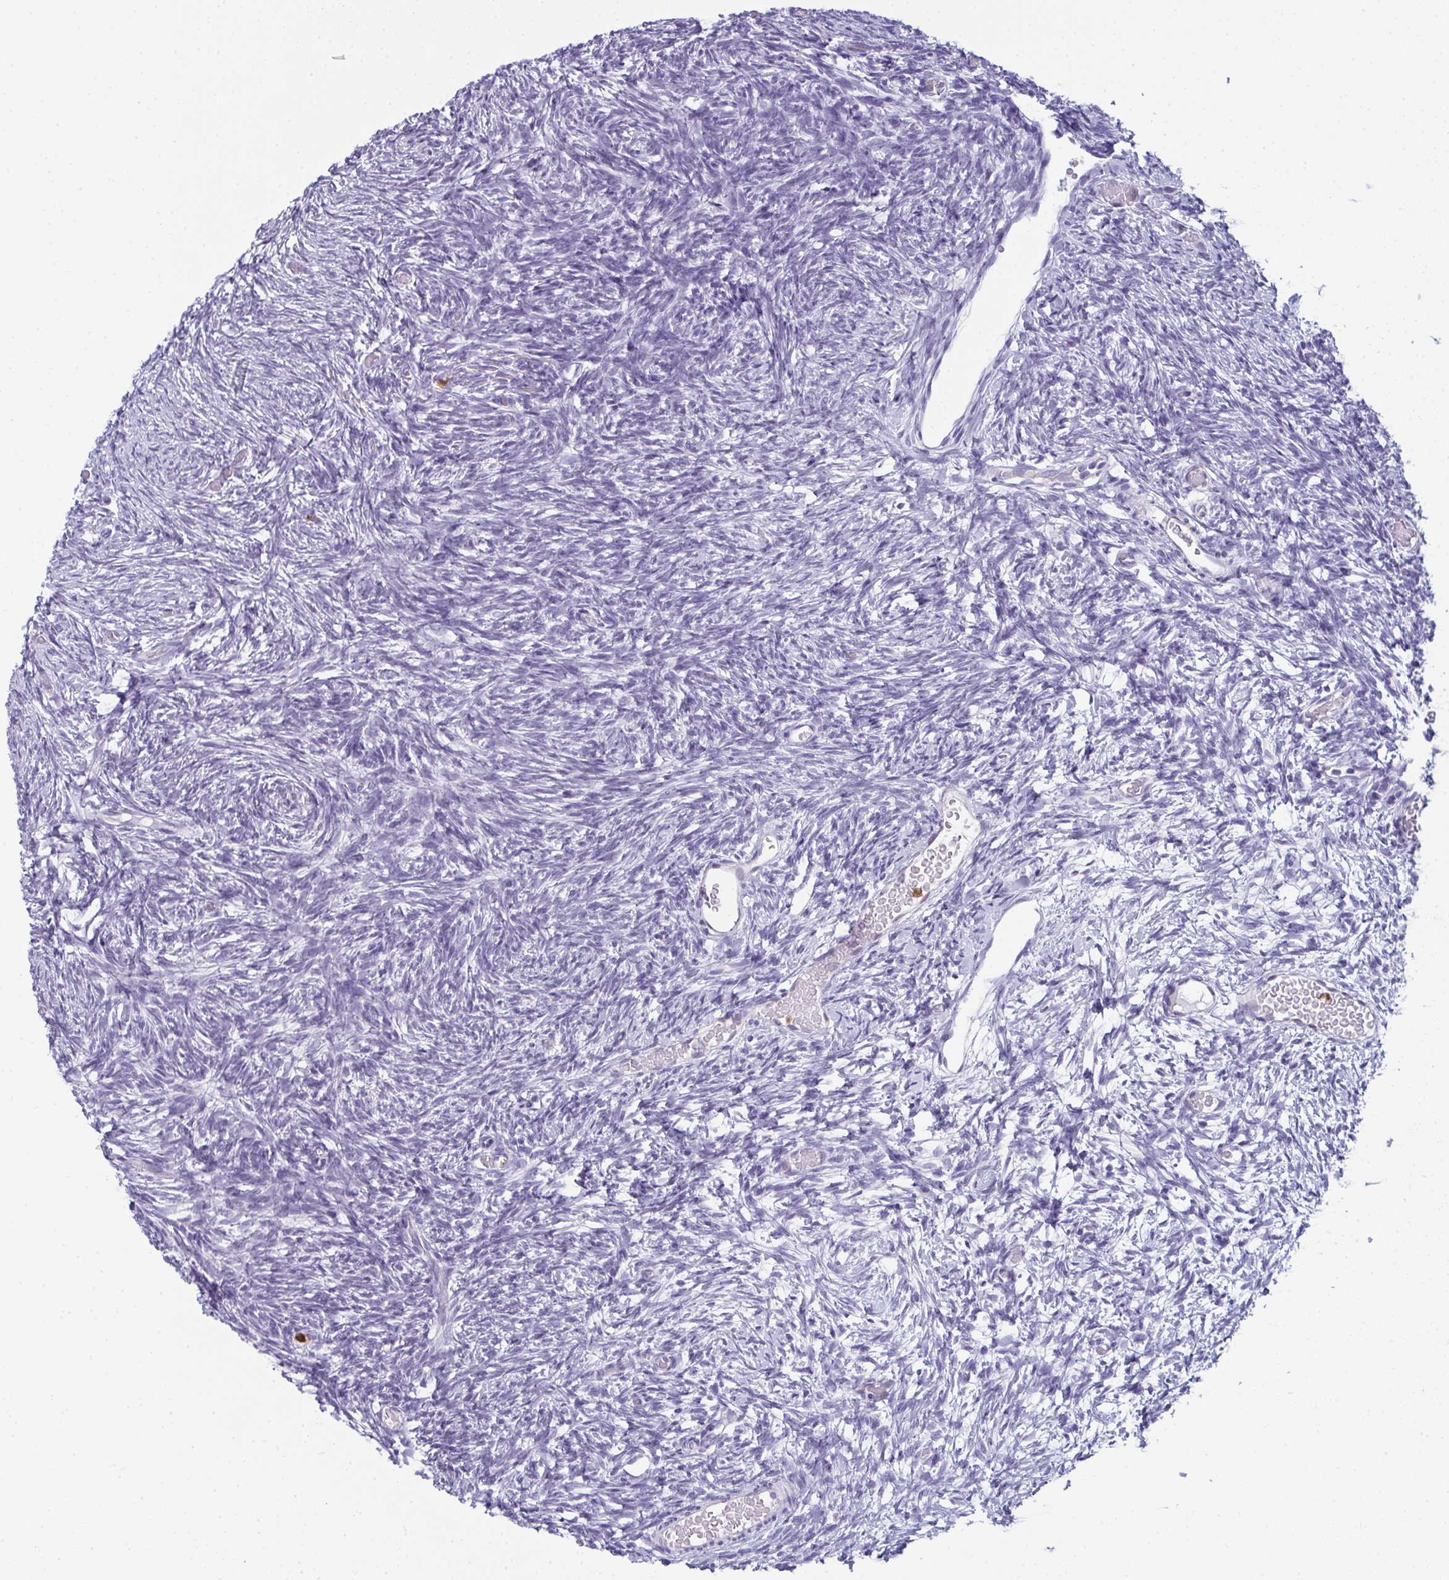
{"staining": {"intensity": "negative", "quantity": "none", "location": "none"}, "tissue": "ovary", "cell_type": "Follicle cells", "image_type": "normal", "snomed": [{"axis": "morphology", "description": "Normal tissue, NOS"}, {"axis": "topography", "description": "Ovary"}], "caption": "This is an immunohistochemistry (IHC) photomicrograph of unremarkable human ovary. There is no expression in follicle cells.", "gene": "CDA", "patient": {"sex": "female", "age": 39}}